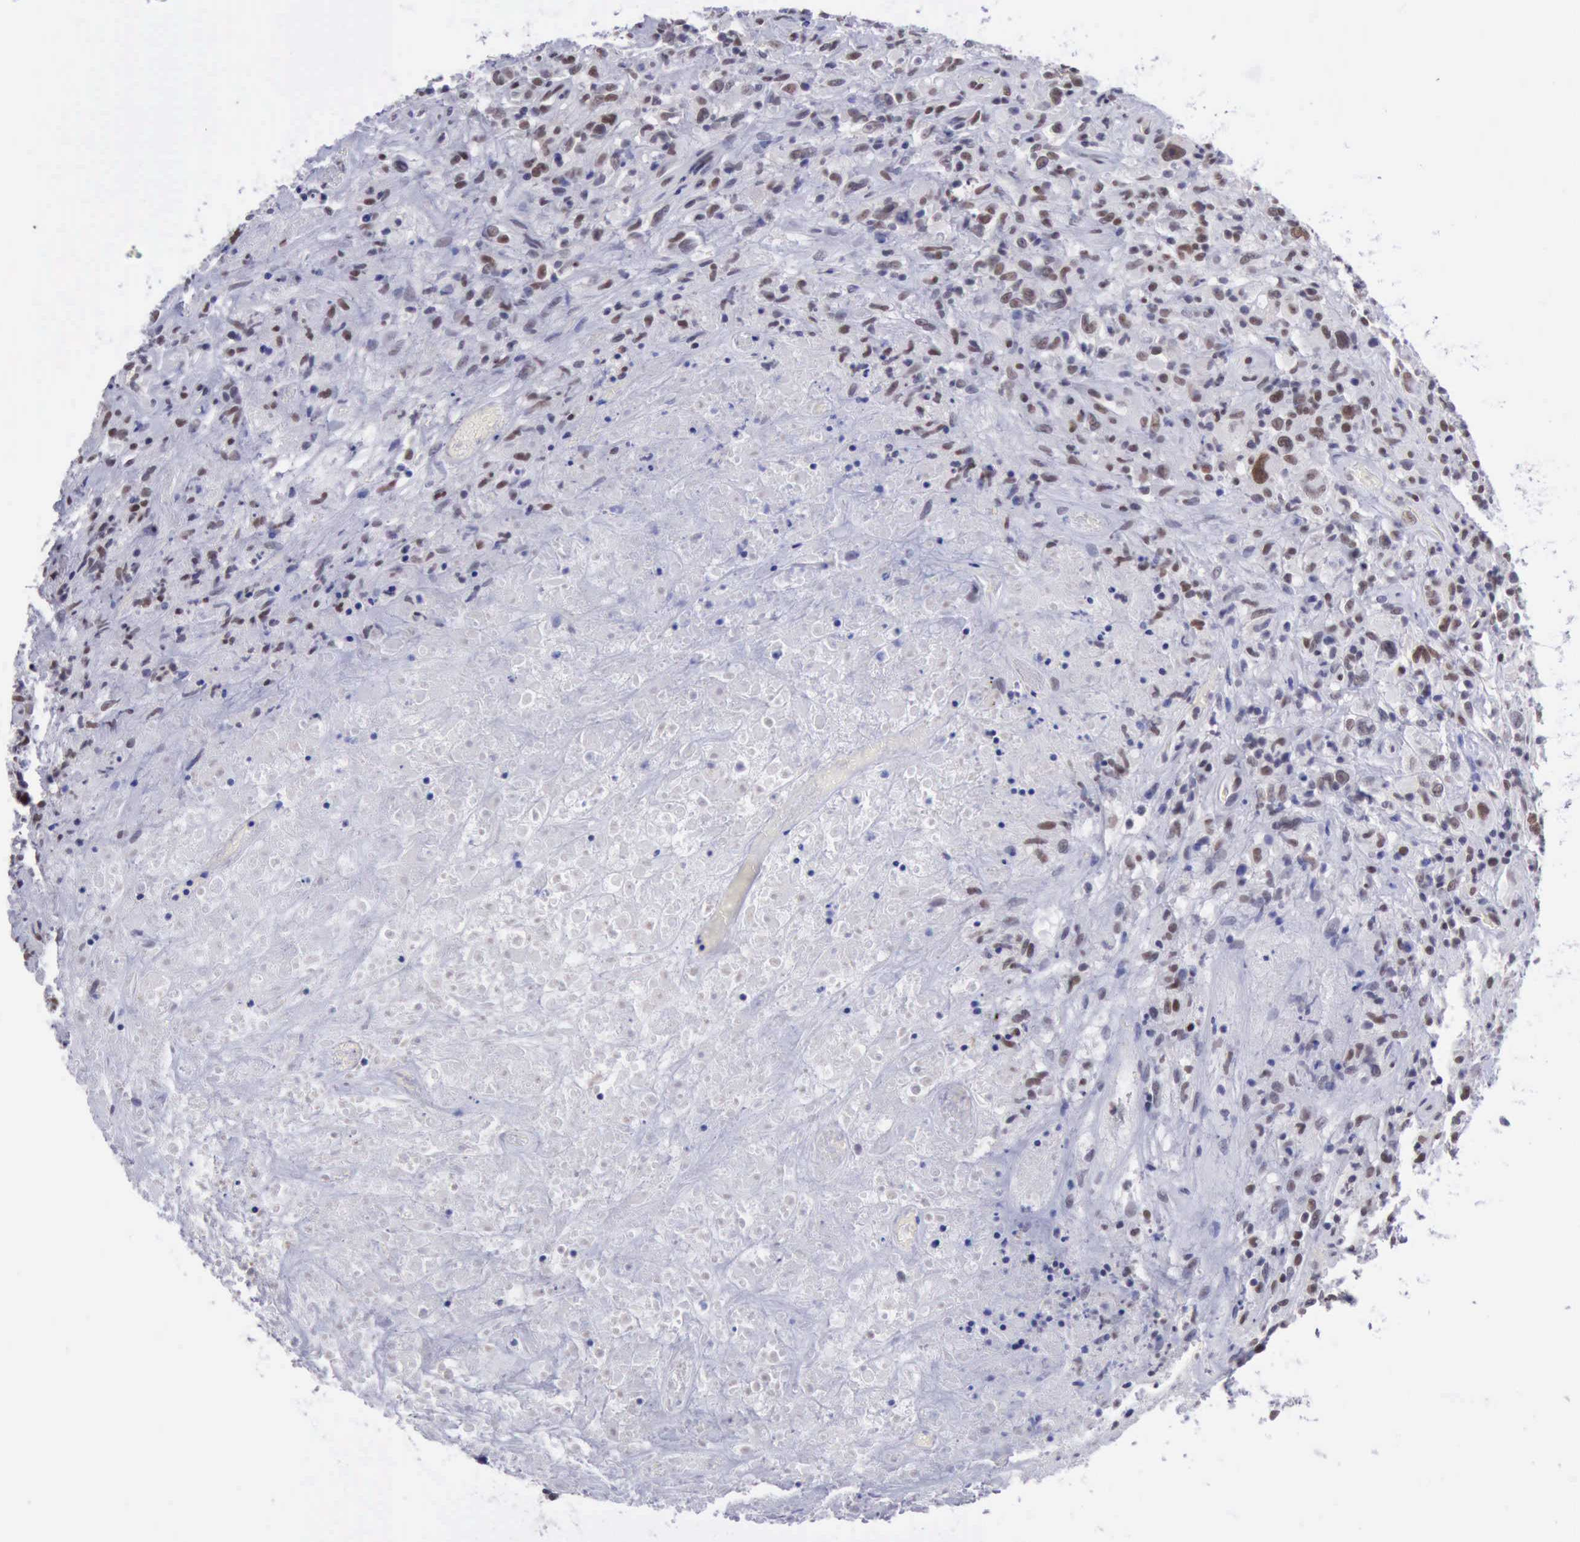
{"staining": {"intensity": "weak", "quantity": "<25%", "location": "nuclear"}, "tissue": "lymphoma", "cell_type": "Tumor cells", "image_type": "cancer", "snomed": [{"axis": "morphology", "description": "Hodgkin's disease, NOS"}, {"axis": "topography", "description": "Lymph node"}], "caption": "A high-resolution image shows immunohistochemistry (IHC) staining of Hodgkin's disease, which reveals no significant staining in tumor cells.", "gene": "ERCC4", "patient": {"sex": "male", "age": 46}}